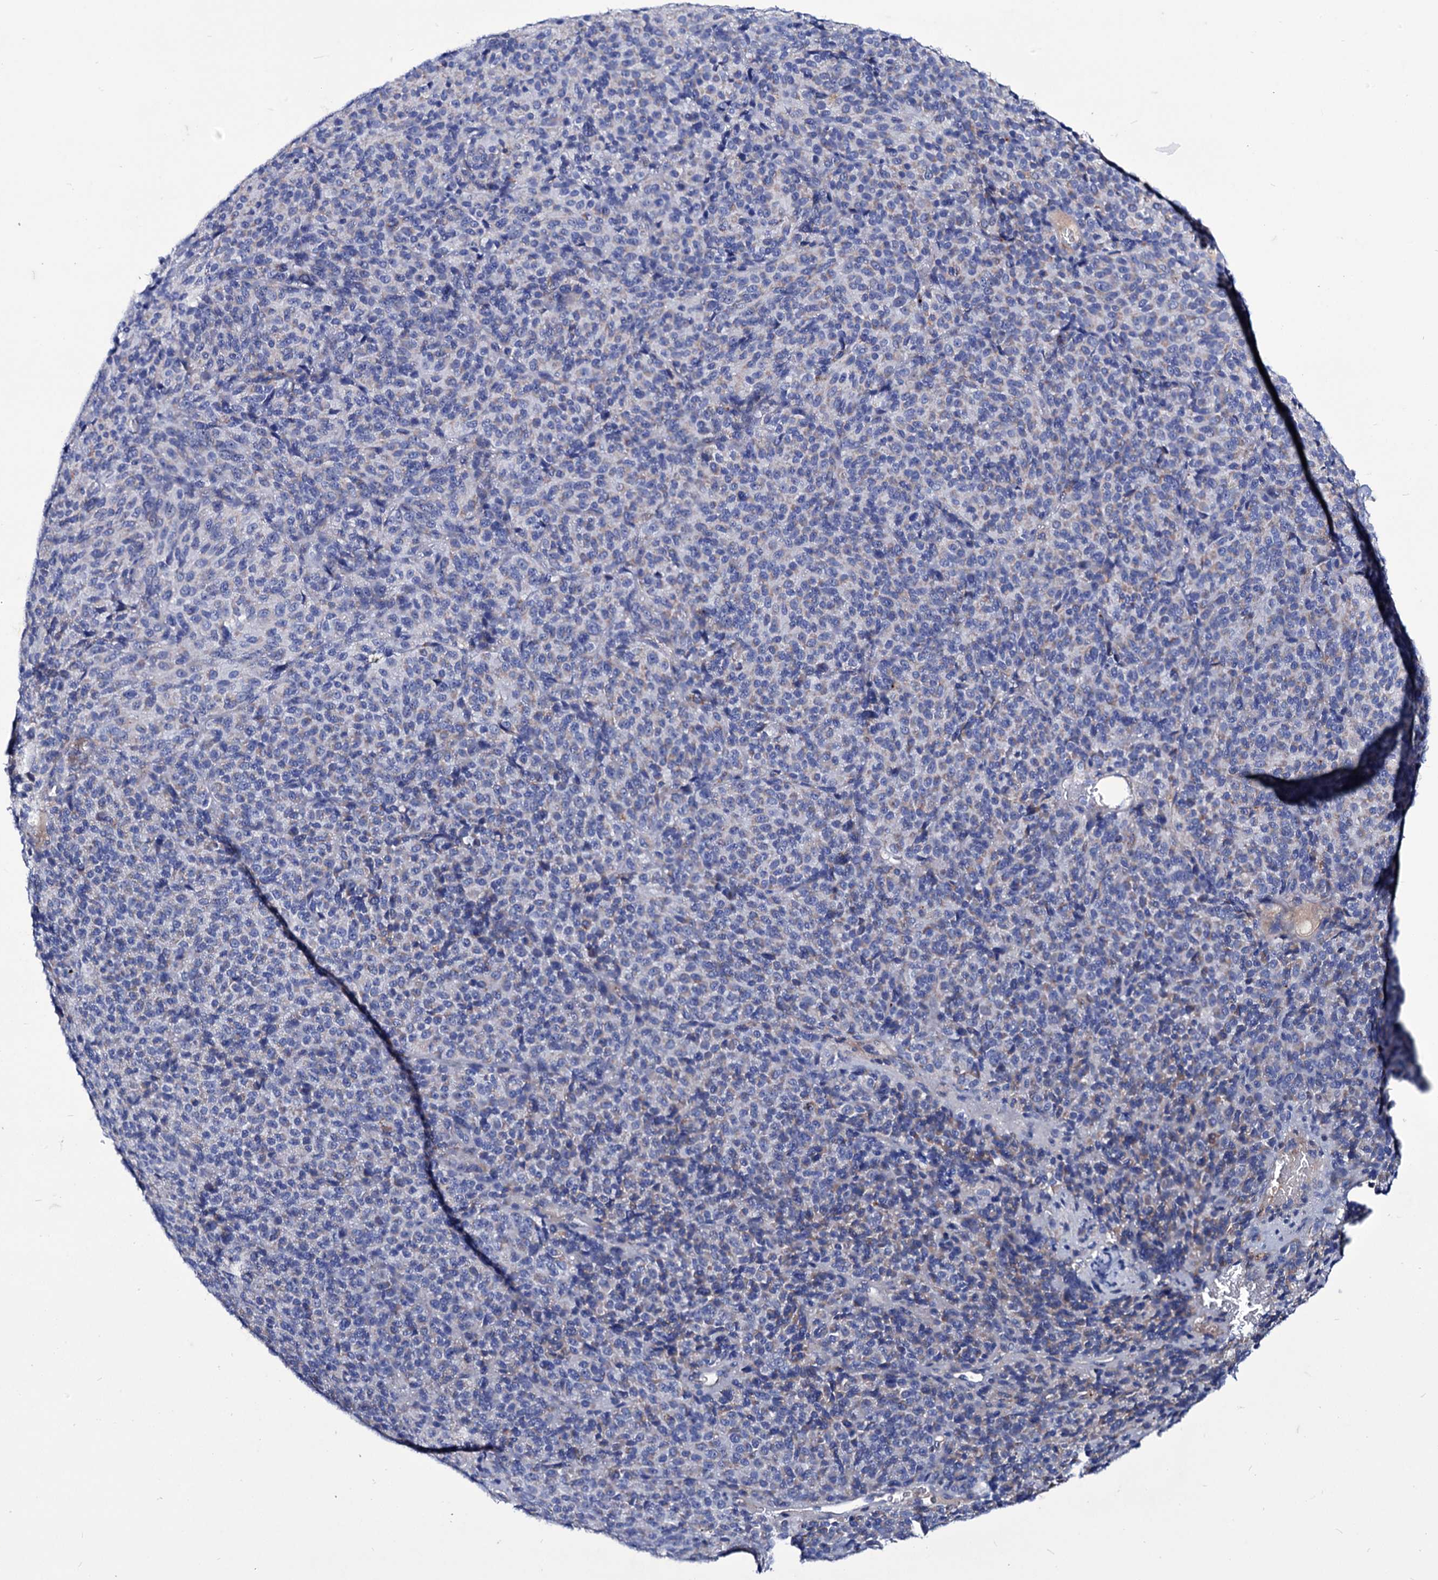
{"staining": {"intensity": "negative", "quantity": "none", "location": "none"}, "tissue": "melanoma", "cell_type": "Tumor cells", "image_type": "cancer", "snomed": [{"axis": "morphology", "description": "Malignant melanoma, Metastatic site"}, {"axis": "topography", "description": "Brain"}], "caption": "A photomicrograph of malignant melanoma (metastatic site) stained for a protein exhibits no brown staining in tumor cells.", "gene": "AXL", "patient": {"sex": "female", "age": 56}}